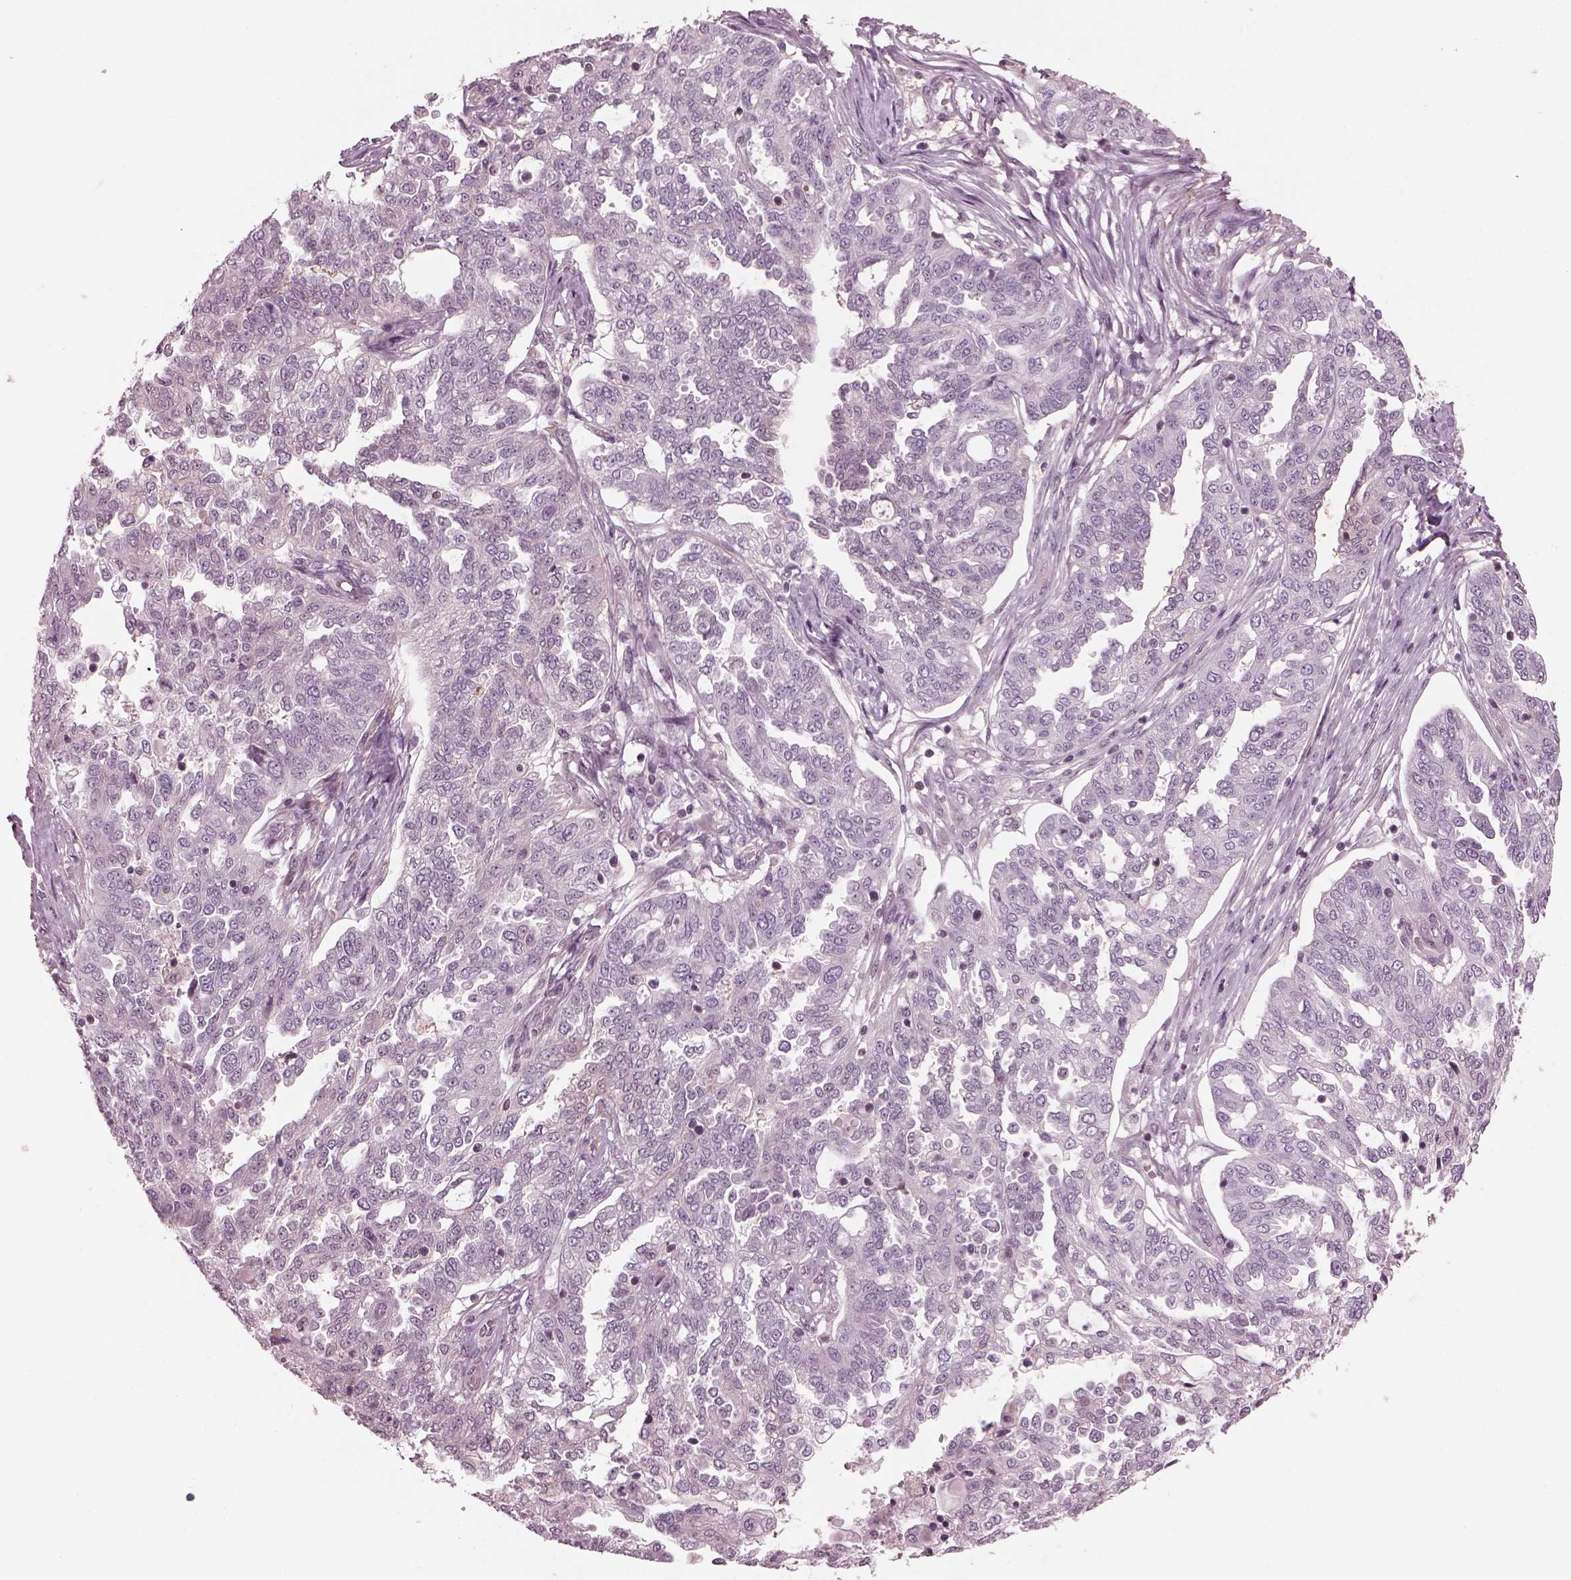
{"staining": {"intensity": "negative", "quantity": "none", "location": "none"}, "tissue": "ovarian cancer", "cell_type": "Tumor cells", "image_type": "cancer", "snomed": [{"axis": "morphology", "description": "Cystadenocarcinoma, serous, NOS"}, {"axis": "topography", "description": "Ovary"}], "caption": "DAB (3,3'-diaminobenzidine) immunohistochemical staining of human serous cystadenocarcinoma (ovarian) exhibits no significant positivity in tumor cells.", "gene": "SRI", "patient": {"sex": "female", "age": 67}}